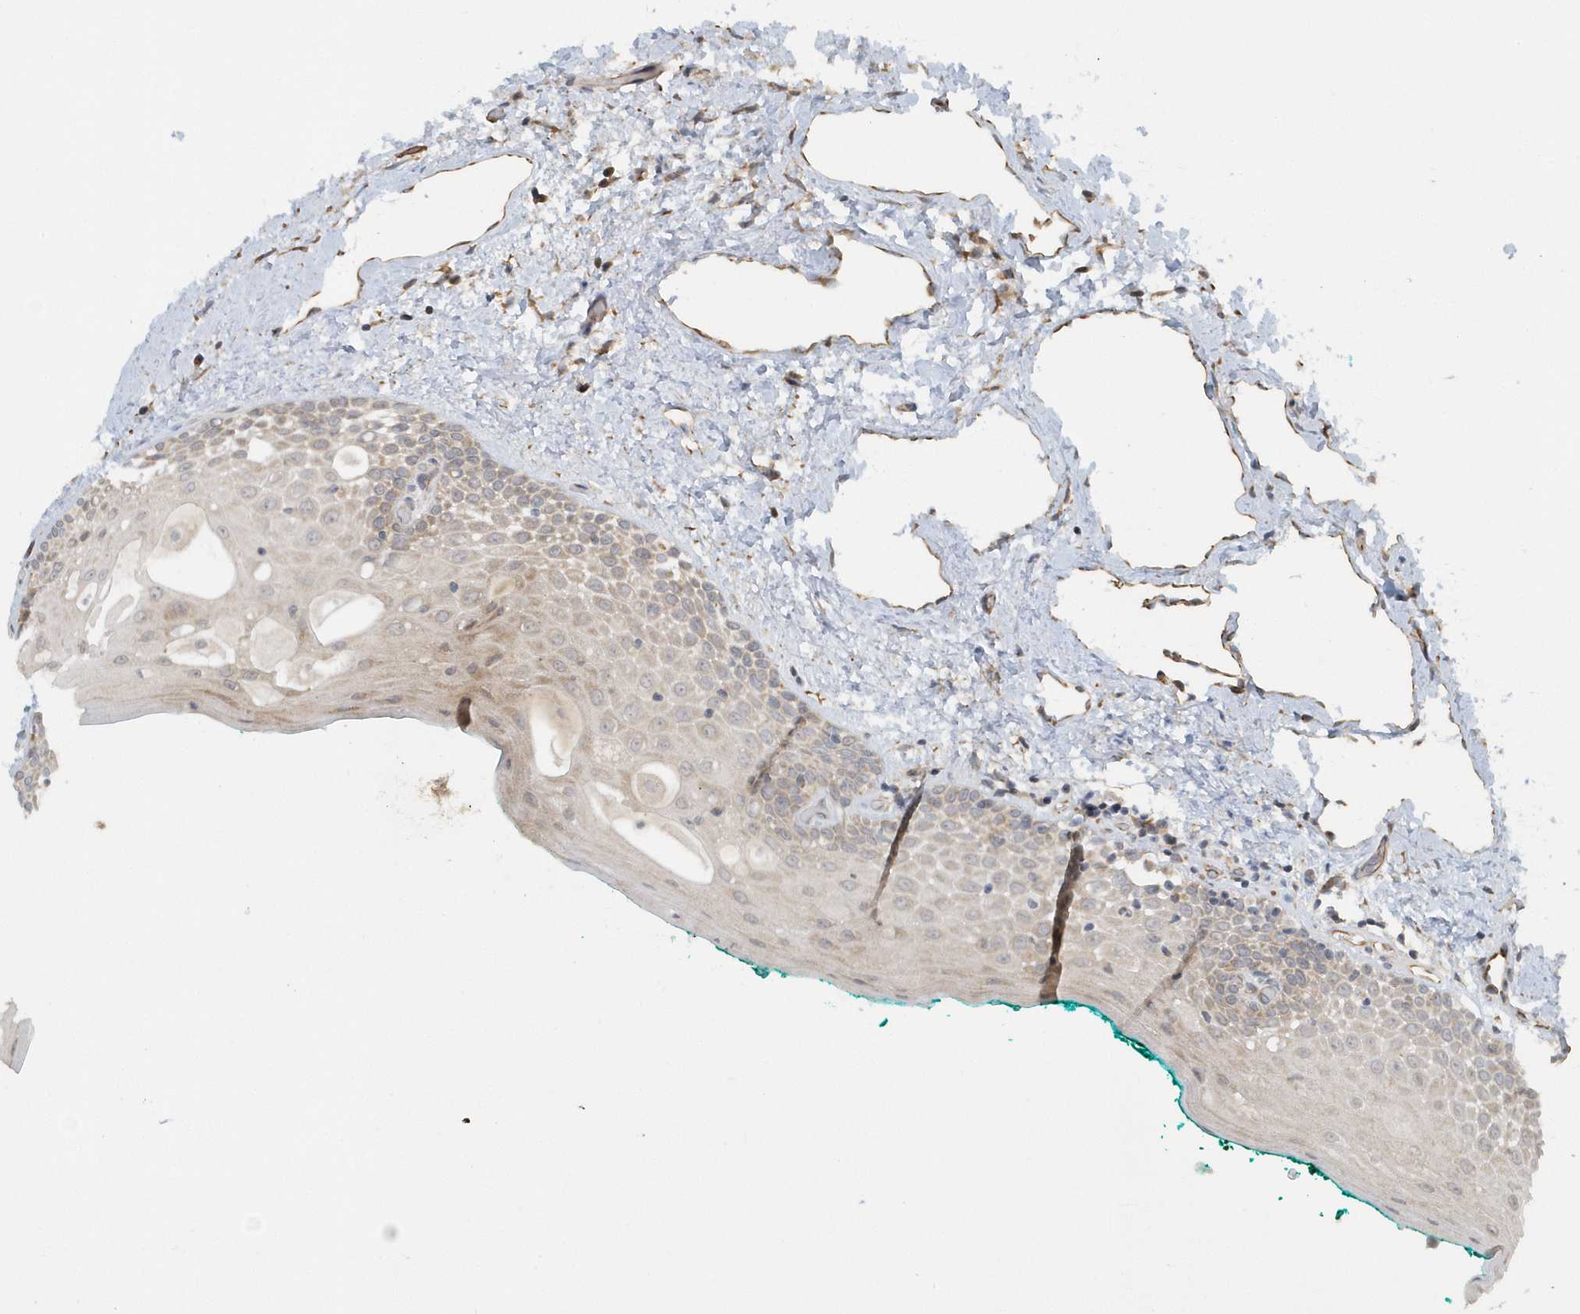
{"staining": {"intensity": "moderate", "quantity": "25%-75%", "location": "cytoplasmic/membranous"}, "tissue": "oral mucosa", "cell_type": "Squamous epithelial cells", "image_type": "normal", "snomed": [{"axis": "morphology", "description": "Normal tissue, NOS"}, {"axis": "topography", "description": "Oral tissue"}], "caption": "High-magnification brightfield microscopy of unremarkable oral mucosa stained with DAB (3,3'-diaminobenzidine) (brown) and counterstained with hematoxylin (blue). squamous epithelial cells exhibit moderate cytoplasmic/membranous expression is appreciated in approximately25%-75% of cells.", "gene": "THG1L", "patient": {"sex": "female", "age": 70}}